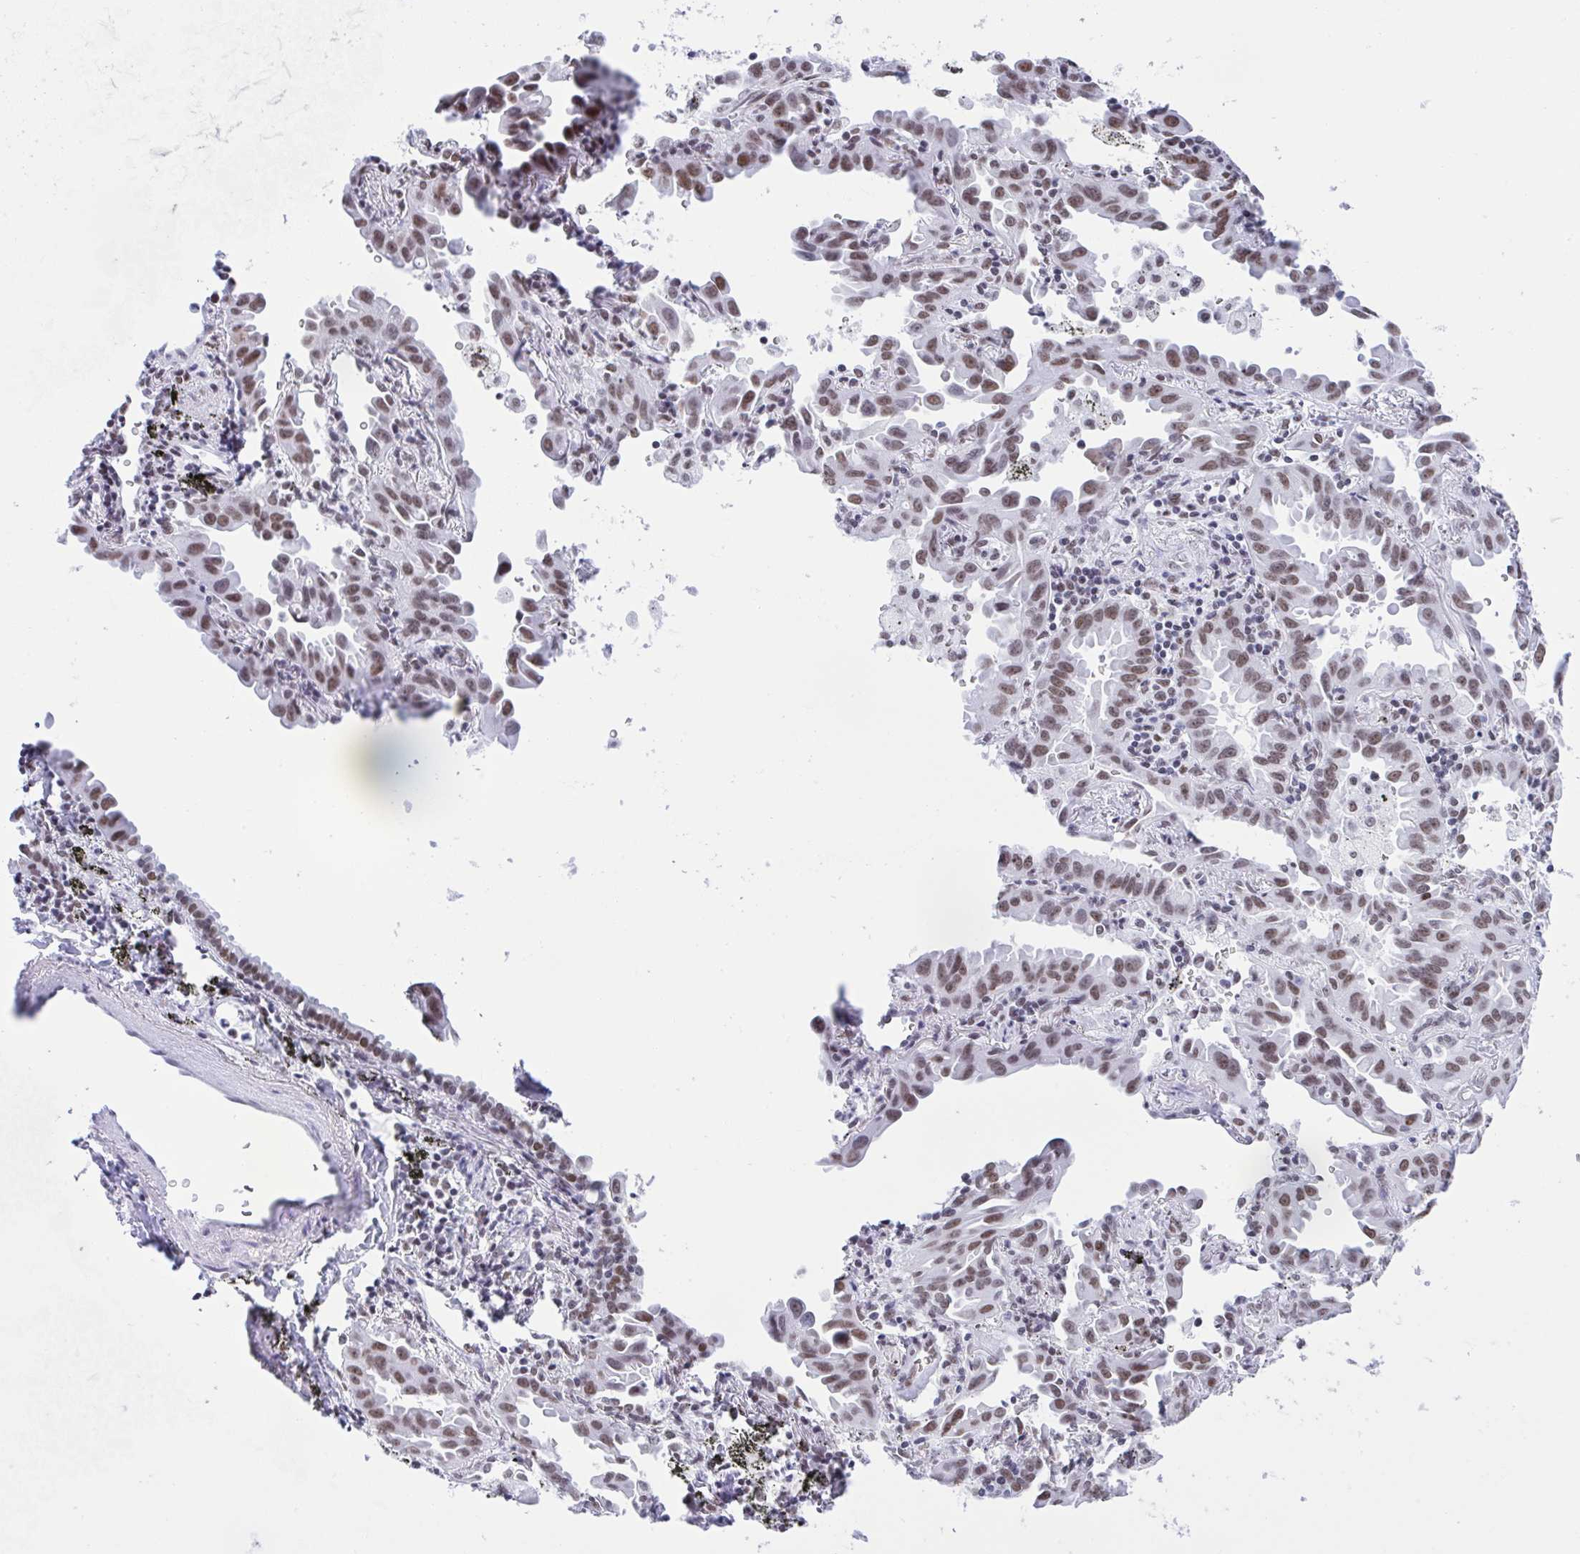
{"staining": {"intensity": "moderate", "quantity": ">75%", "location": "nuclear"}, "tissue": "lung cancer", "cell_type": "Tumor cells", "image_type": "cancer", "snomed": [{"axis": "morphology", "description": "Adenocarcinoma, NOS"}, {"axis": "topography", "description": "Lung"}], "caption": "Immunohistochemistry staining of lung cancer, which displays medium levels of moderate nuclear positivity in approximately >75% of tumor cells indicating moderate nuclear protein positivity. The staining was performed using DAB (brown) for protein detection and nuclei were counterstained in hematoxylin (blue).", "gene": "DDX52", "patient": {"sex": "male", "age": 68}}